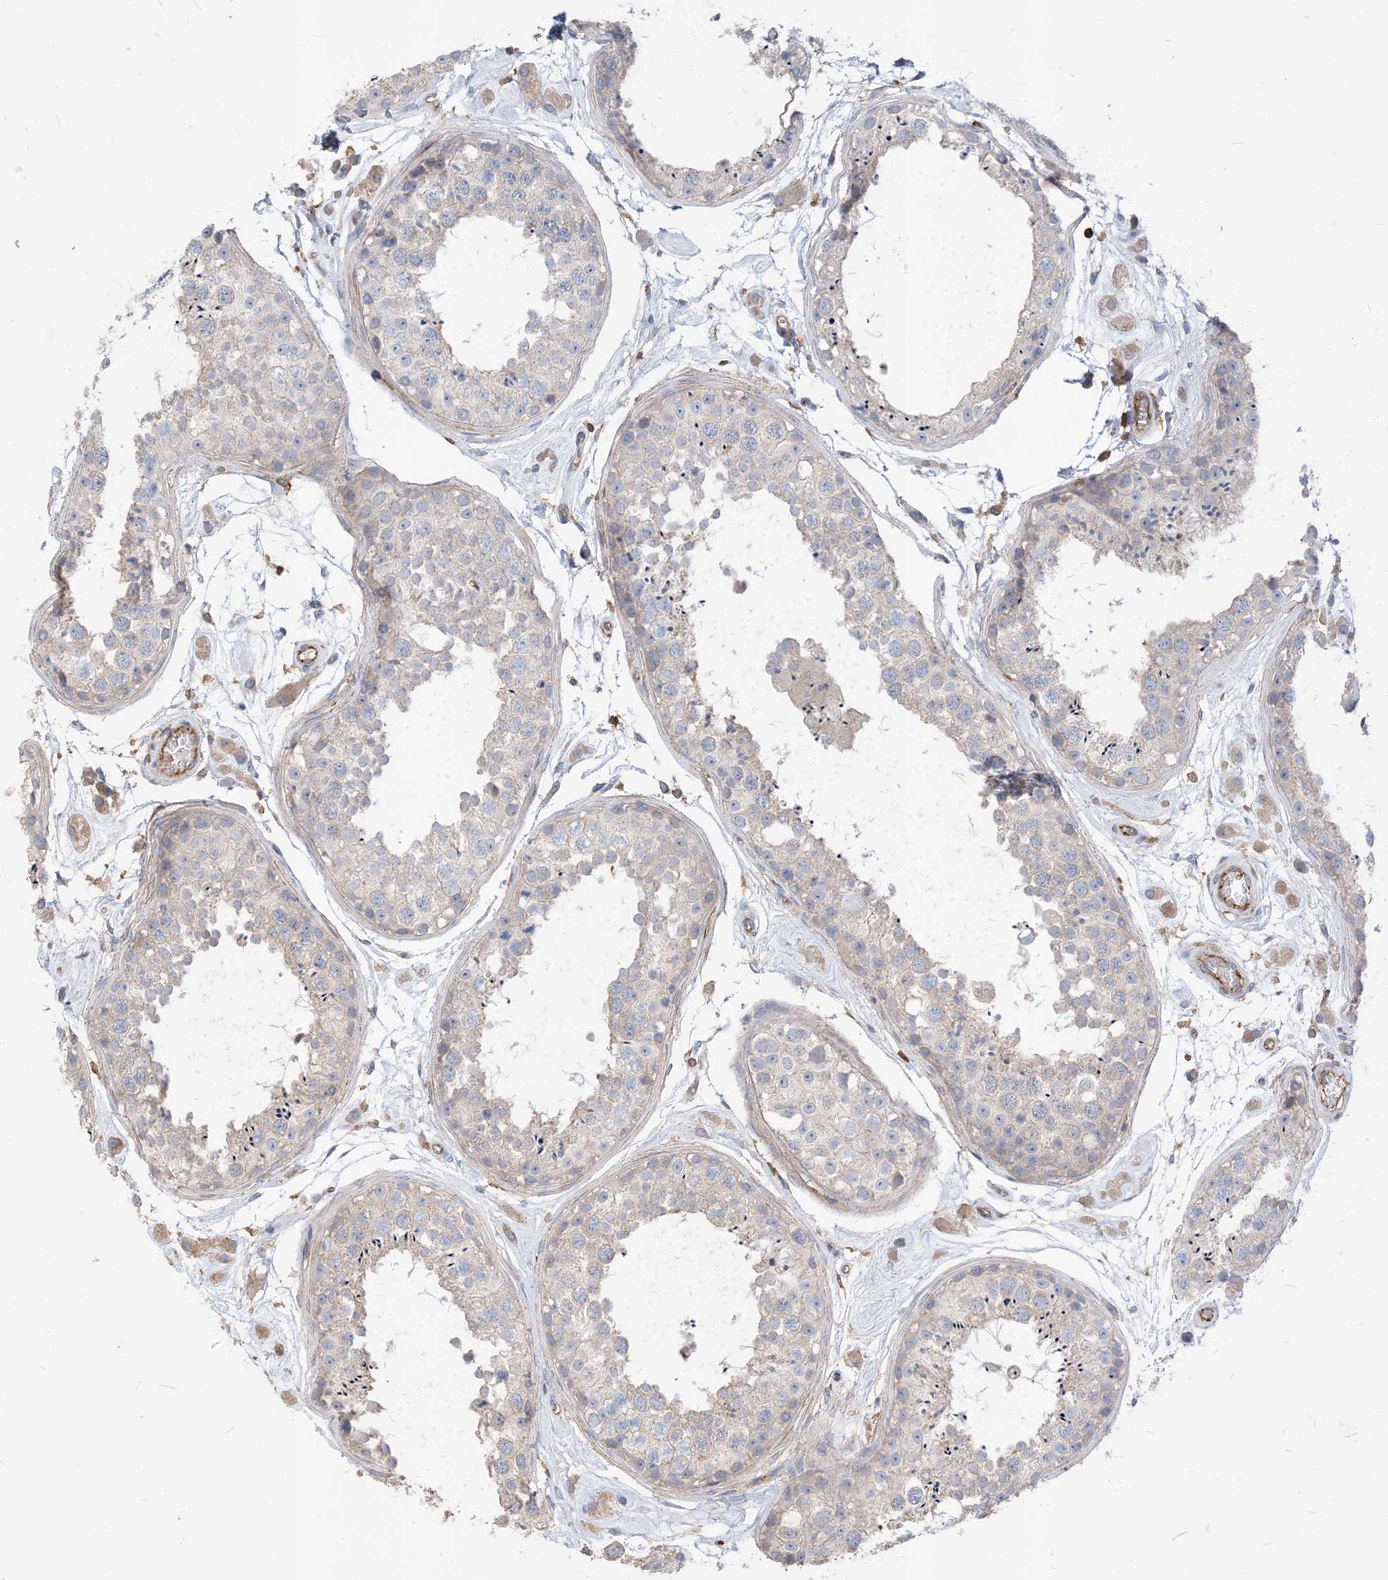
{"staining": {"intensity": "negative", "quantity": "none", "location": "none"}, "tissue": "testis", "cell_type": "Cells in seminiferous ducts", "image_type": "normal", "snomed": [{"axis": "morphology", "description": "Normal tissue, NOS"}, {"axis": "topography", "description": "Testis"}], "caption": "Immunohistochemical staining of unremarkable human testis shows no significant positivity in cells in seminiferous ducts.", "gene": "PARVG", "patient": {"sex": "male", "age": 25}}